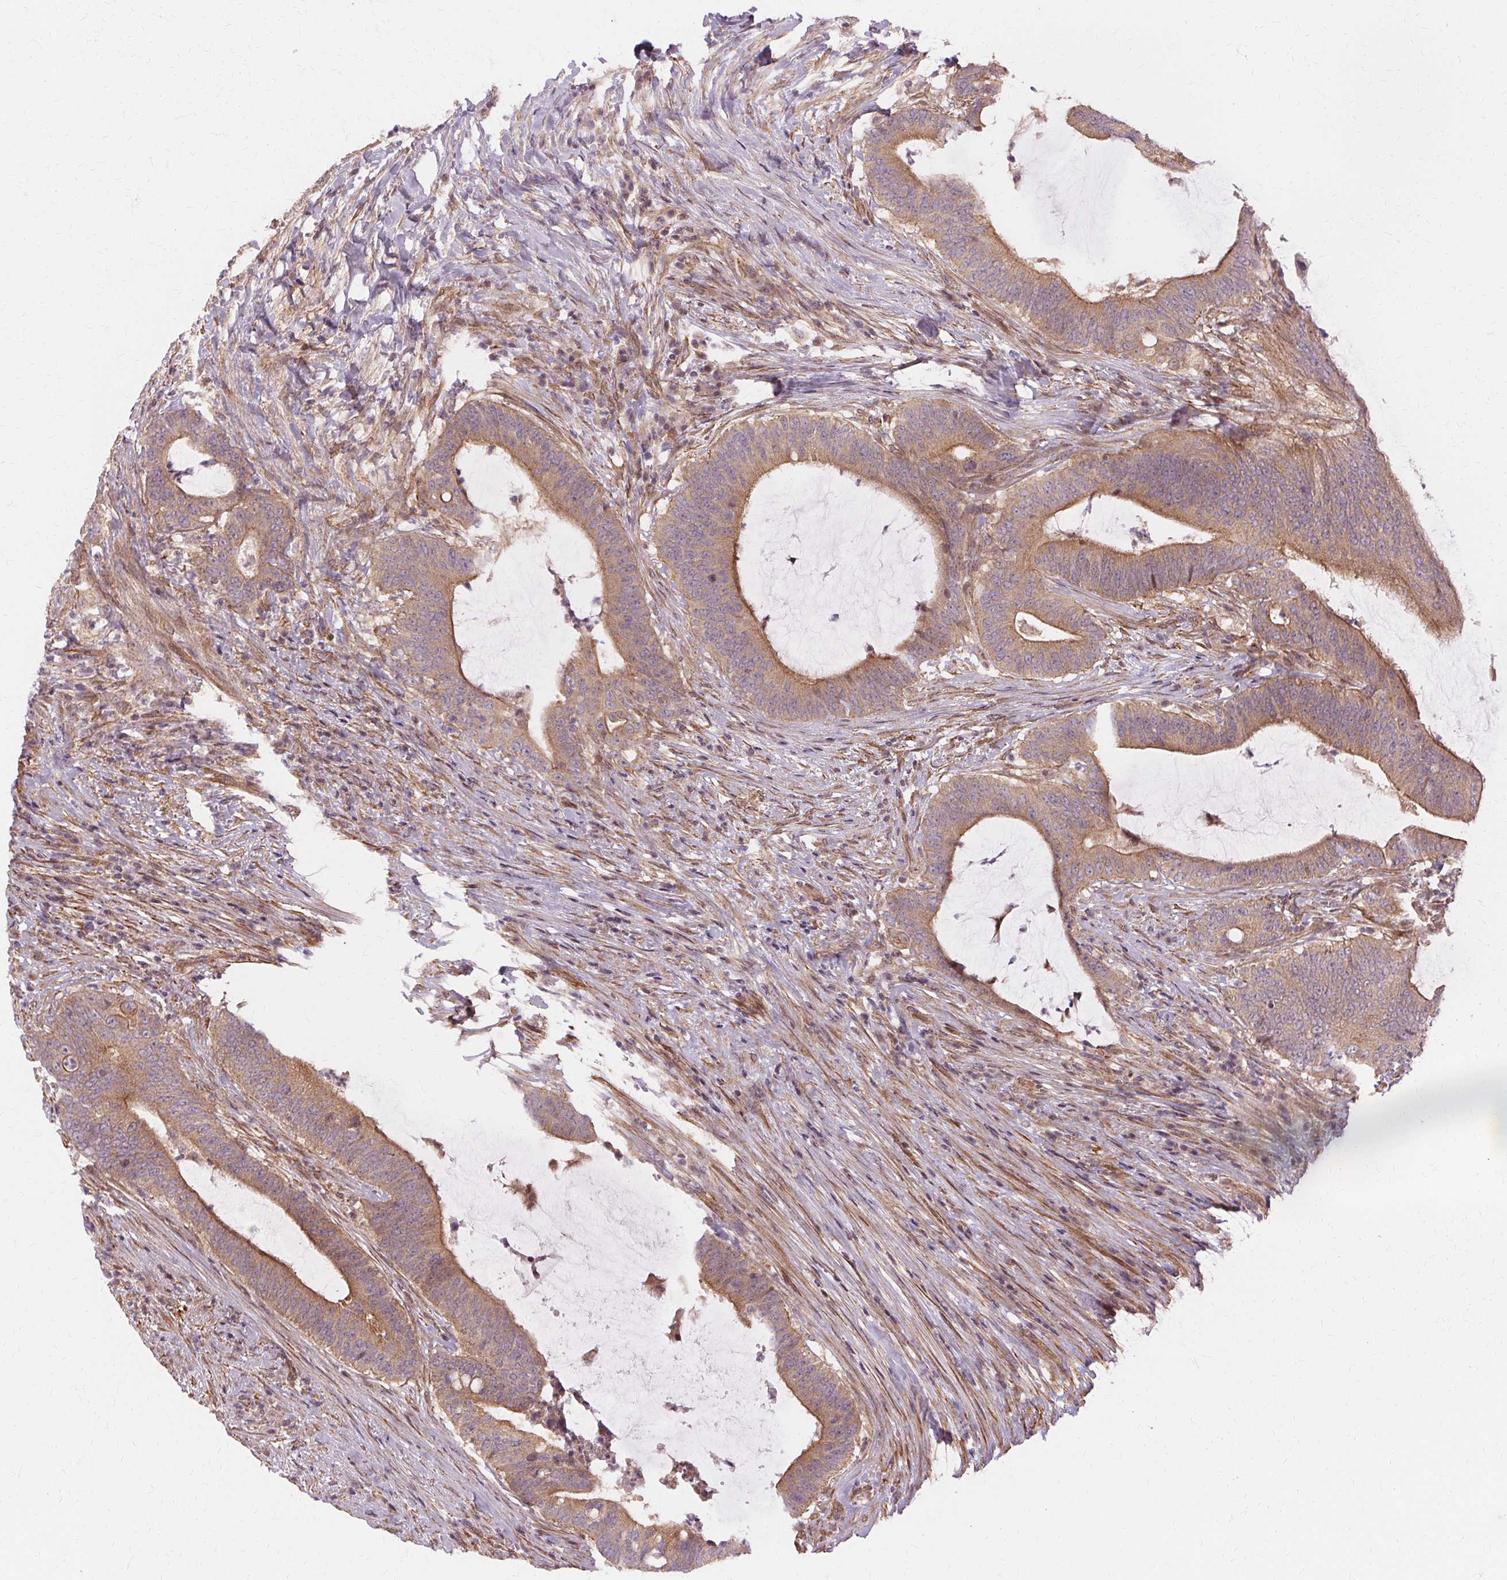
{"staining": {"intensity": "moderate", "quantity": "25%-75%", "location": "cytoplasmic/membranous"}, "tissue": "colorectal cancer", "cell_type": "Tumor cells", "image_type": "cancer", "snomed": [{"axis": "morphology", "description": "Adenocarcinoma, NOS"}, {"axis": "topography", "description": "Colon"}], "caption": "Immunohistochemical staining of human colorectal cancer shows moderate cytoplasmic/membranous protein staining in approximately 25%-75% of tumor cells.", "gene": "USP8", "patient": {"sex": "female", "age": 43}}